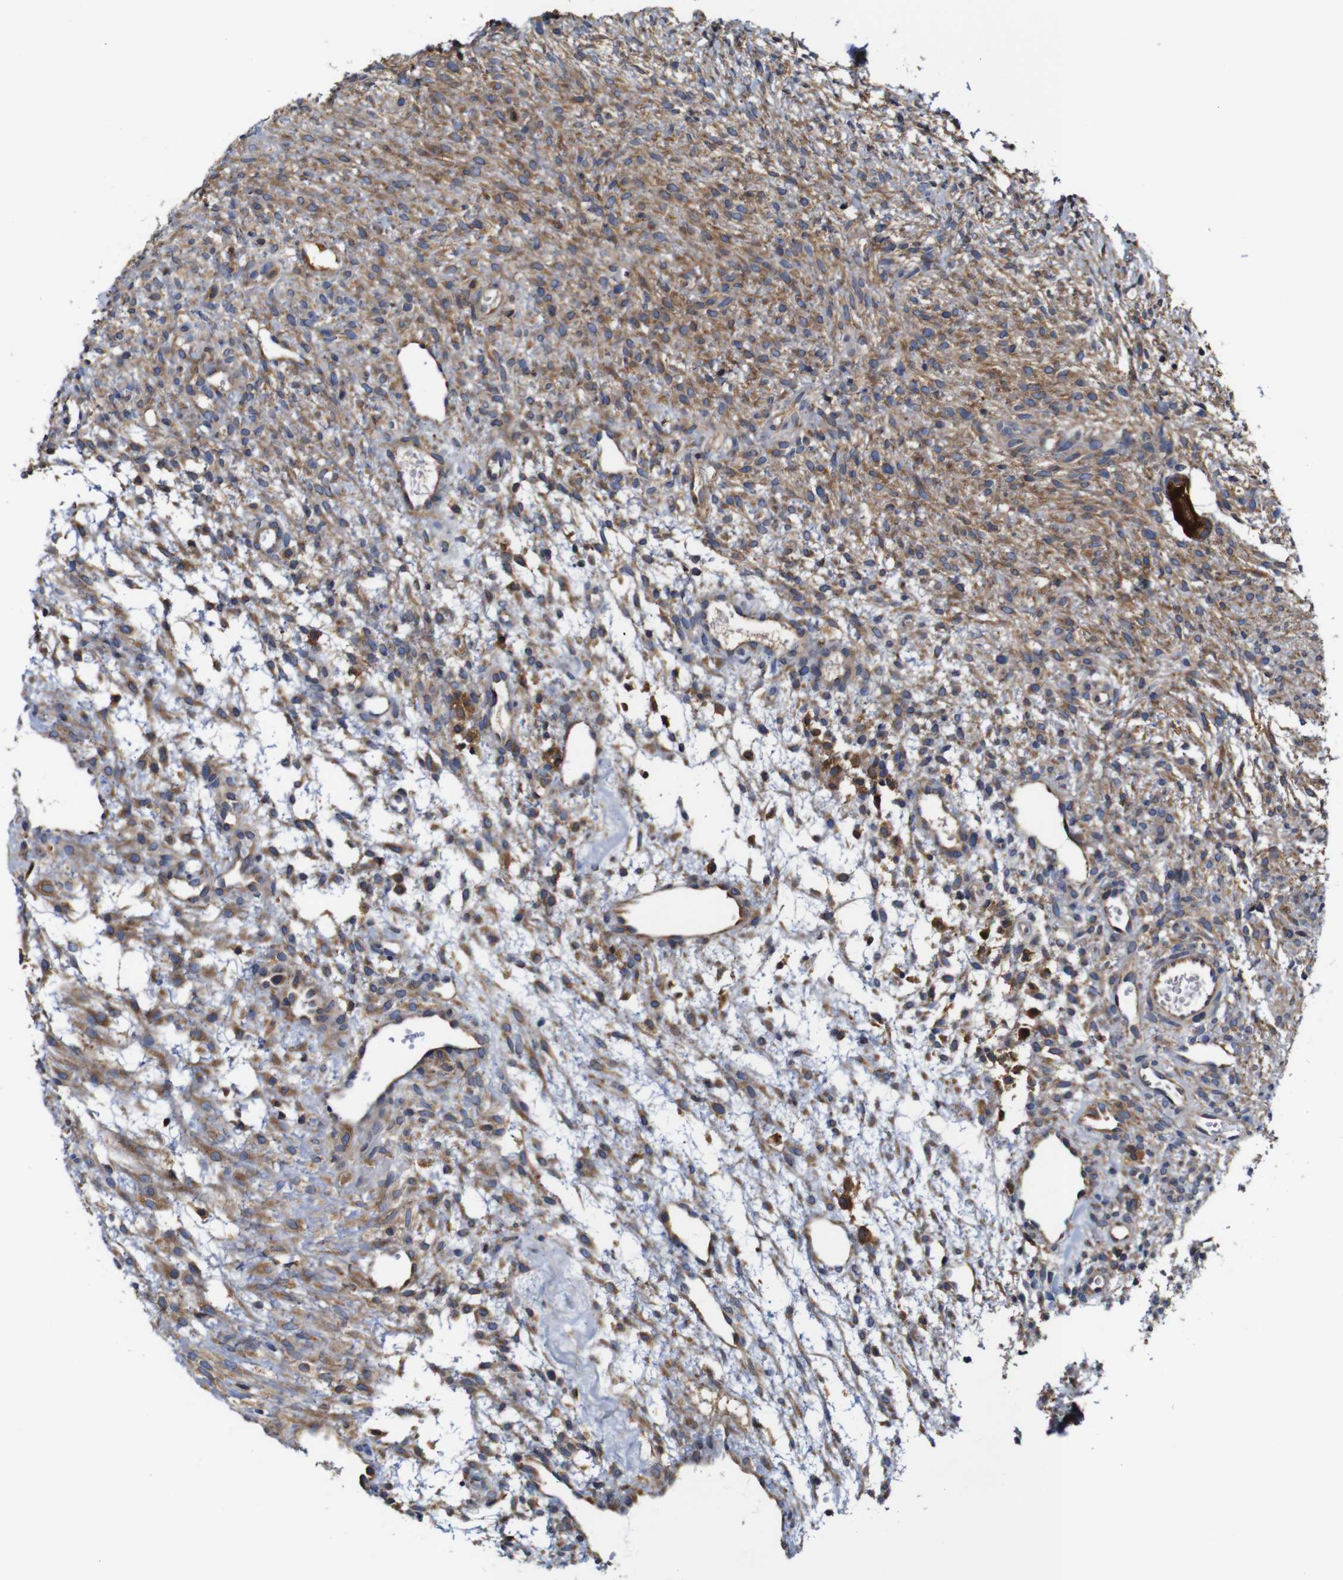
{"staining": {"intensity": "moderate", "quantity": "25%-75%", "location": "cytoplasmic/membranous"}, "tissue": "ovary", "cell_type": "Ovarian stroma cells", "image_type": "normal", "snomed": [{"axis": "morphology", "description": "Normal tissue, NOS"}, {"axis": "morphology", "description": "Cyst, NOS"}, {"axis": "topography", "description": "Ovary"}], "caption": "Protein expression analysis of normal human ovary reveals moderate cytoplasmic/membranous positivity in approximately 25%-75% of ovarian stroma cells.", "gene": "CLCC1", "patient": {"sex": "female", "age": 18}}